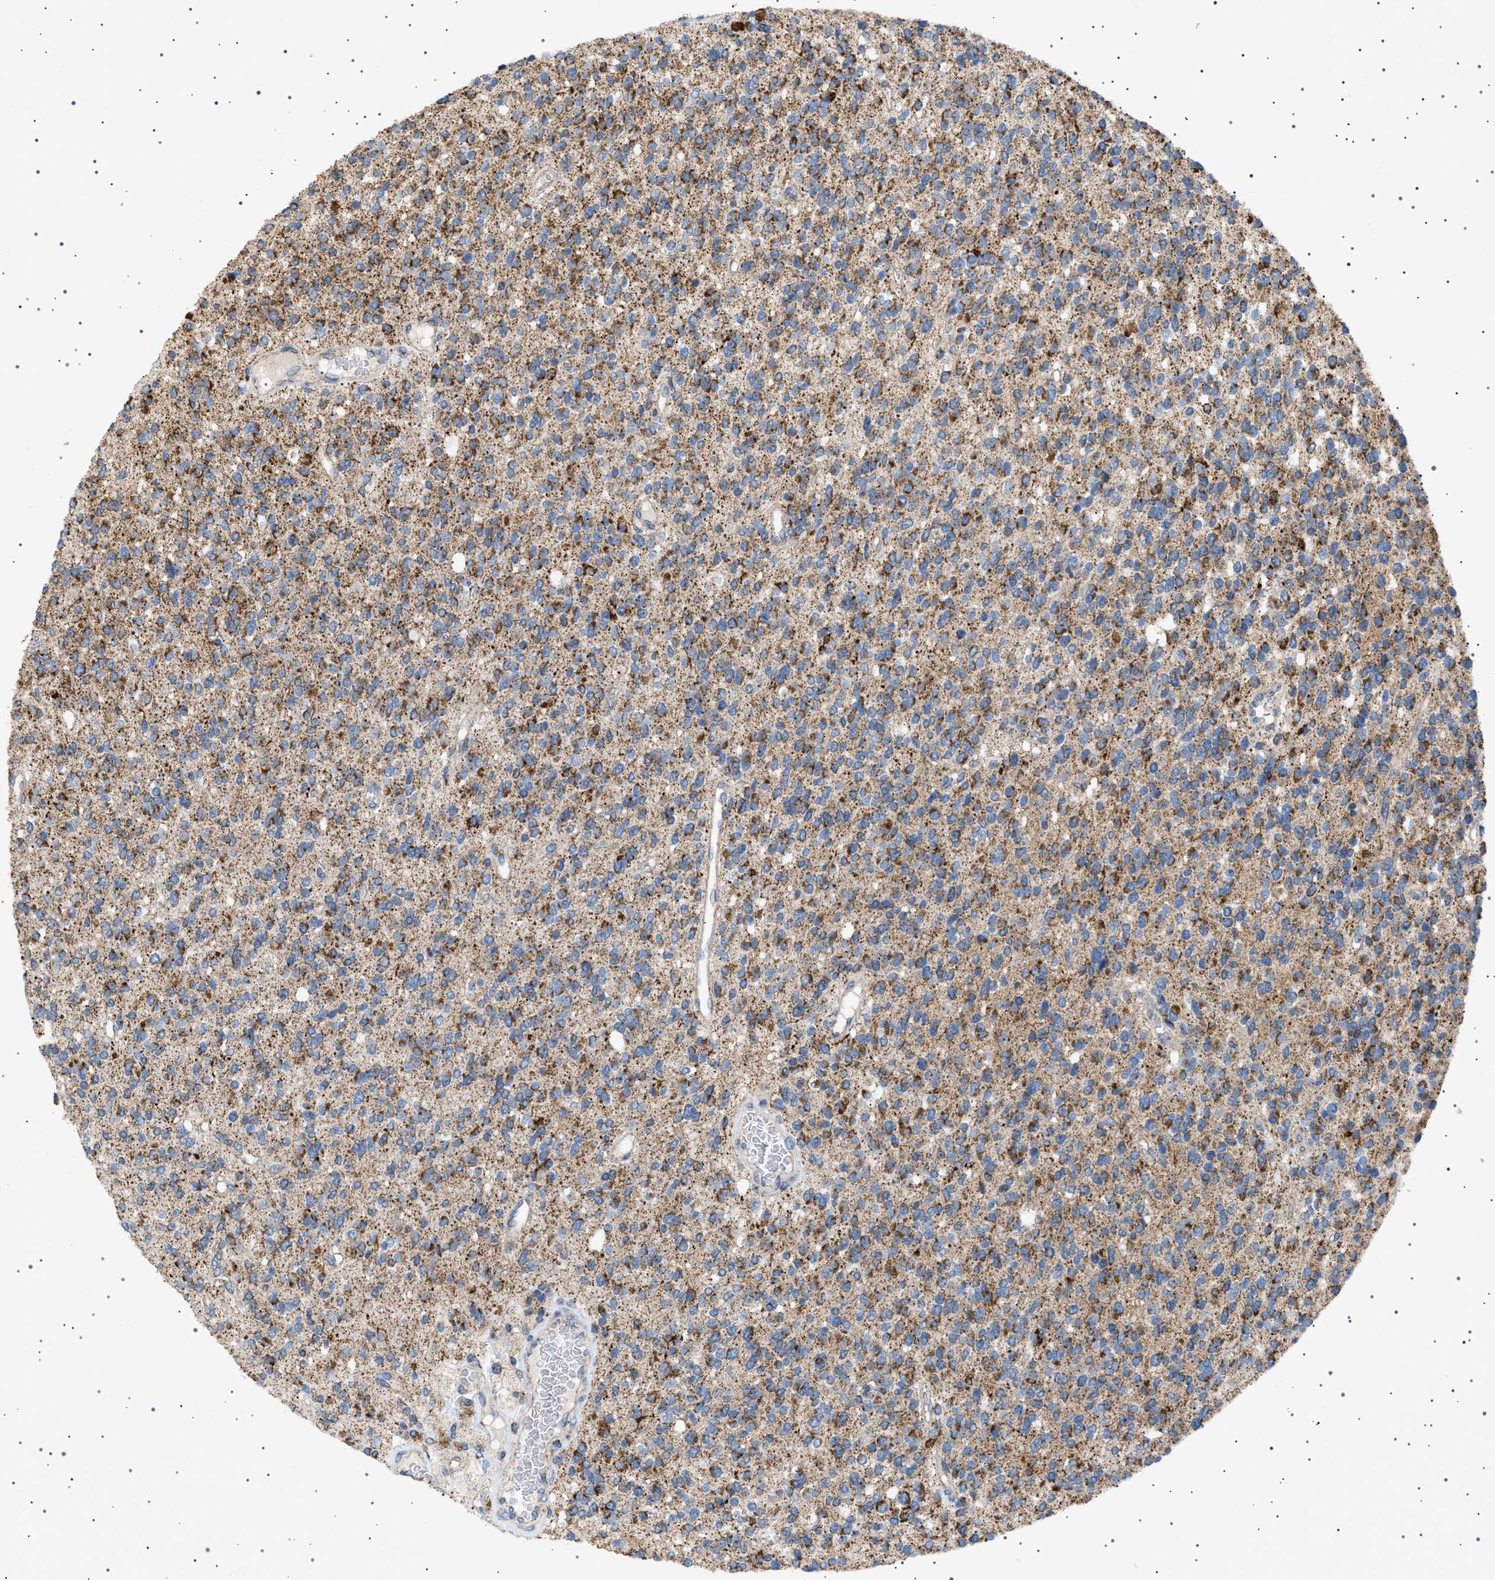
{"staining": {"intensity": "moderate", "quantity": "25%-75%", "location": "cytoplasmic/membranous"}, "tissue": "glioma", "cell_type": "Tumor cells", "image_type": "cancer", "snomed": [{"axis": "morphology", "description": "Glioma, malignant, High grade"}, {"axis": "topography", "description": "Brain"}], "caption": "Malignant glioma (high-grade) tissue displays moderate cytoplasmic/membranous staining in about 25%-75% of tumor cells", "gene": "UBXN8", "patient": {"sex": "male", "age": 34}}